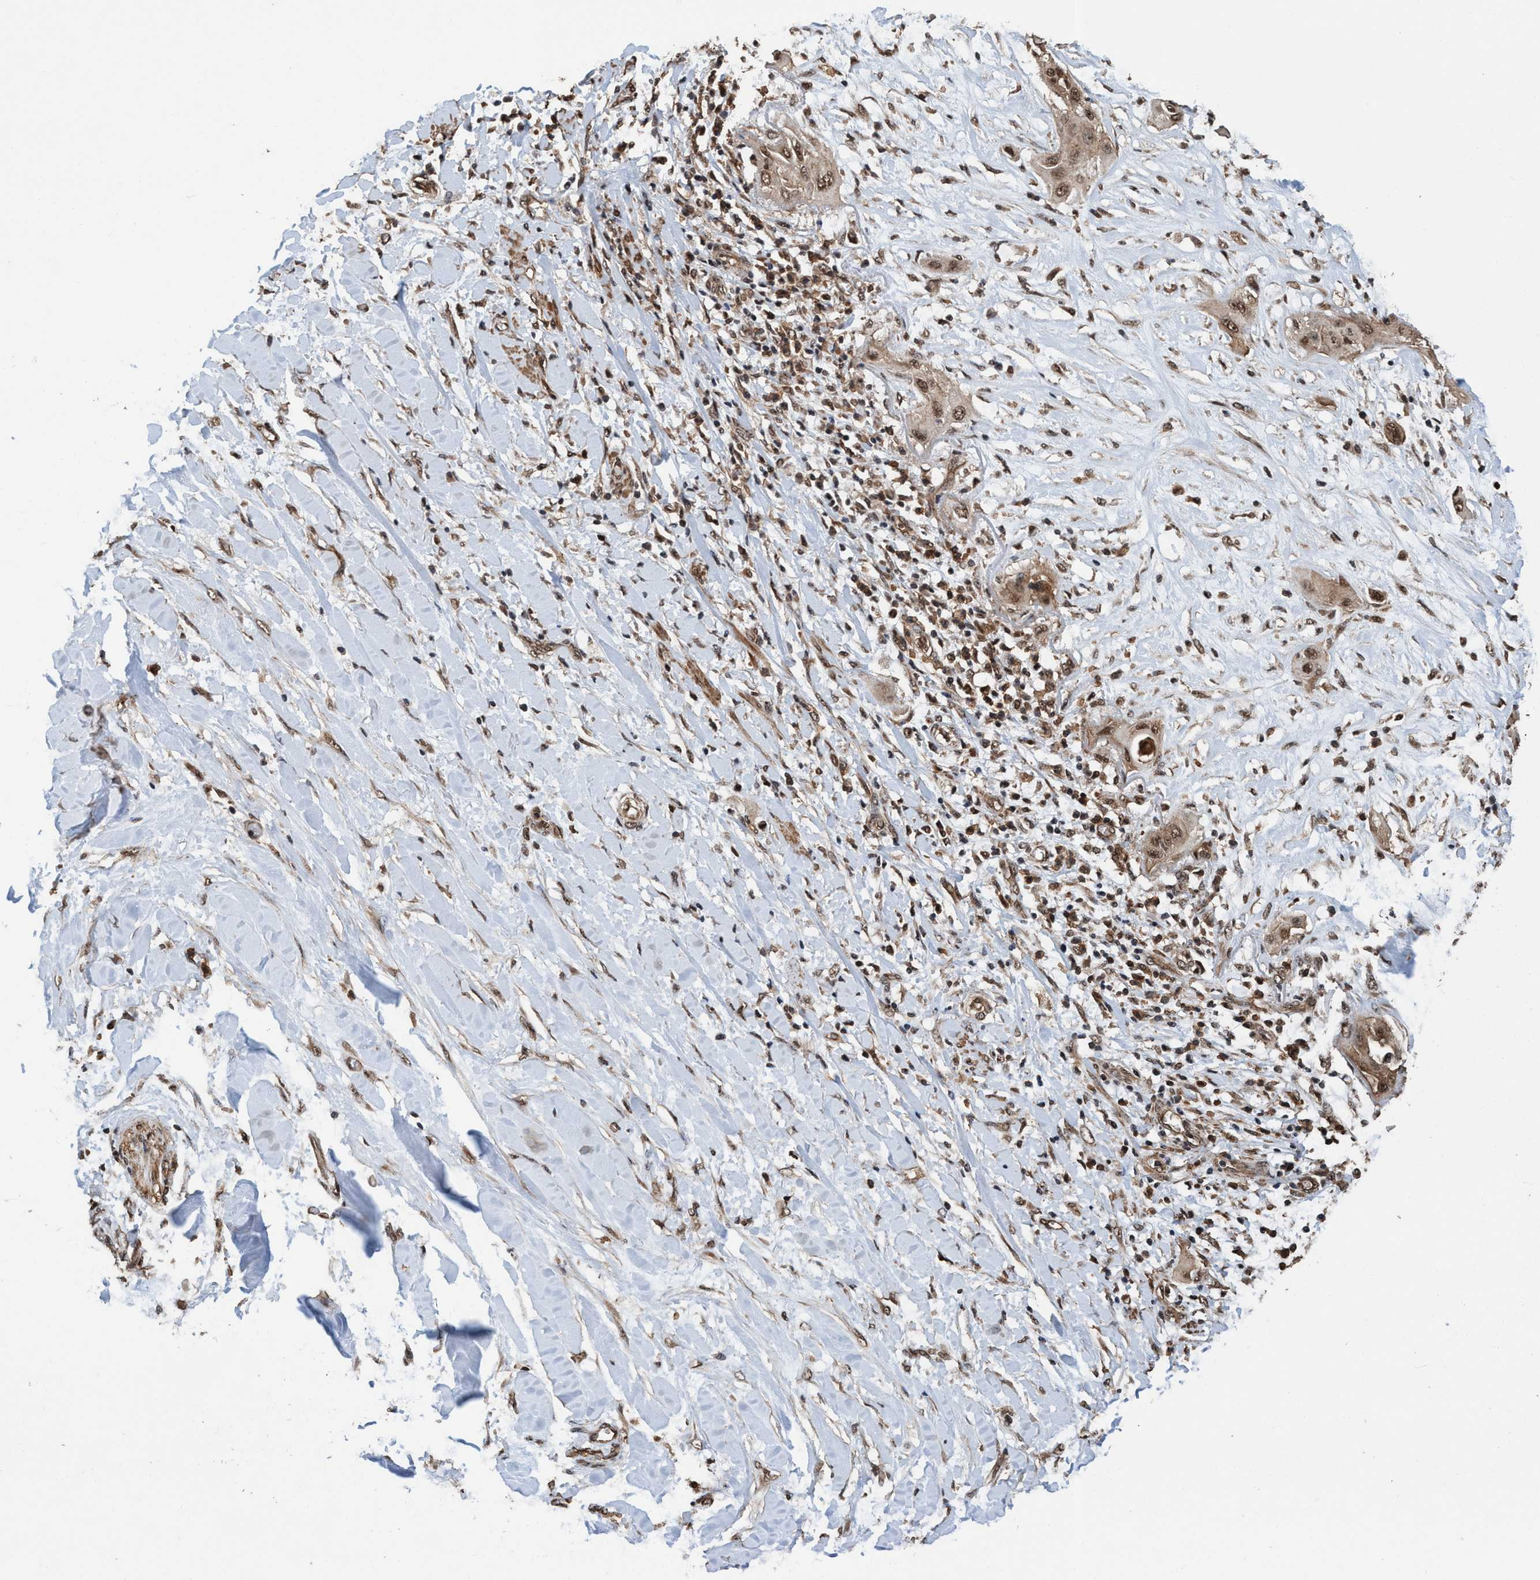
{"staining": {"intensity": "moderate", "quantity": ">75%", "location": "cytoplasmic/membranous,nuclear"}, "tissue": "lung cancer", "cell_type": "Tumor cells", "image_type": "cancer", "snomed": [{"axis": "morphology", "description": "Squamous cell carcinoma, NOS"}, {"axis": "topography", "description": "Lung"}], "caption": "A photomicrograph showing moderate cytoplasmic/membranous and nuclear positivity in approximately >75% of tumor cells in squamous cell carcinoma (lung), as visualized by brown immunohistochemical staining.", "gene": "TRPC7", "patient": {"sex": "female", "age": 47}}